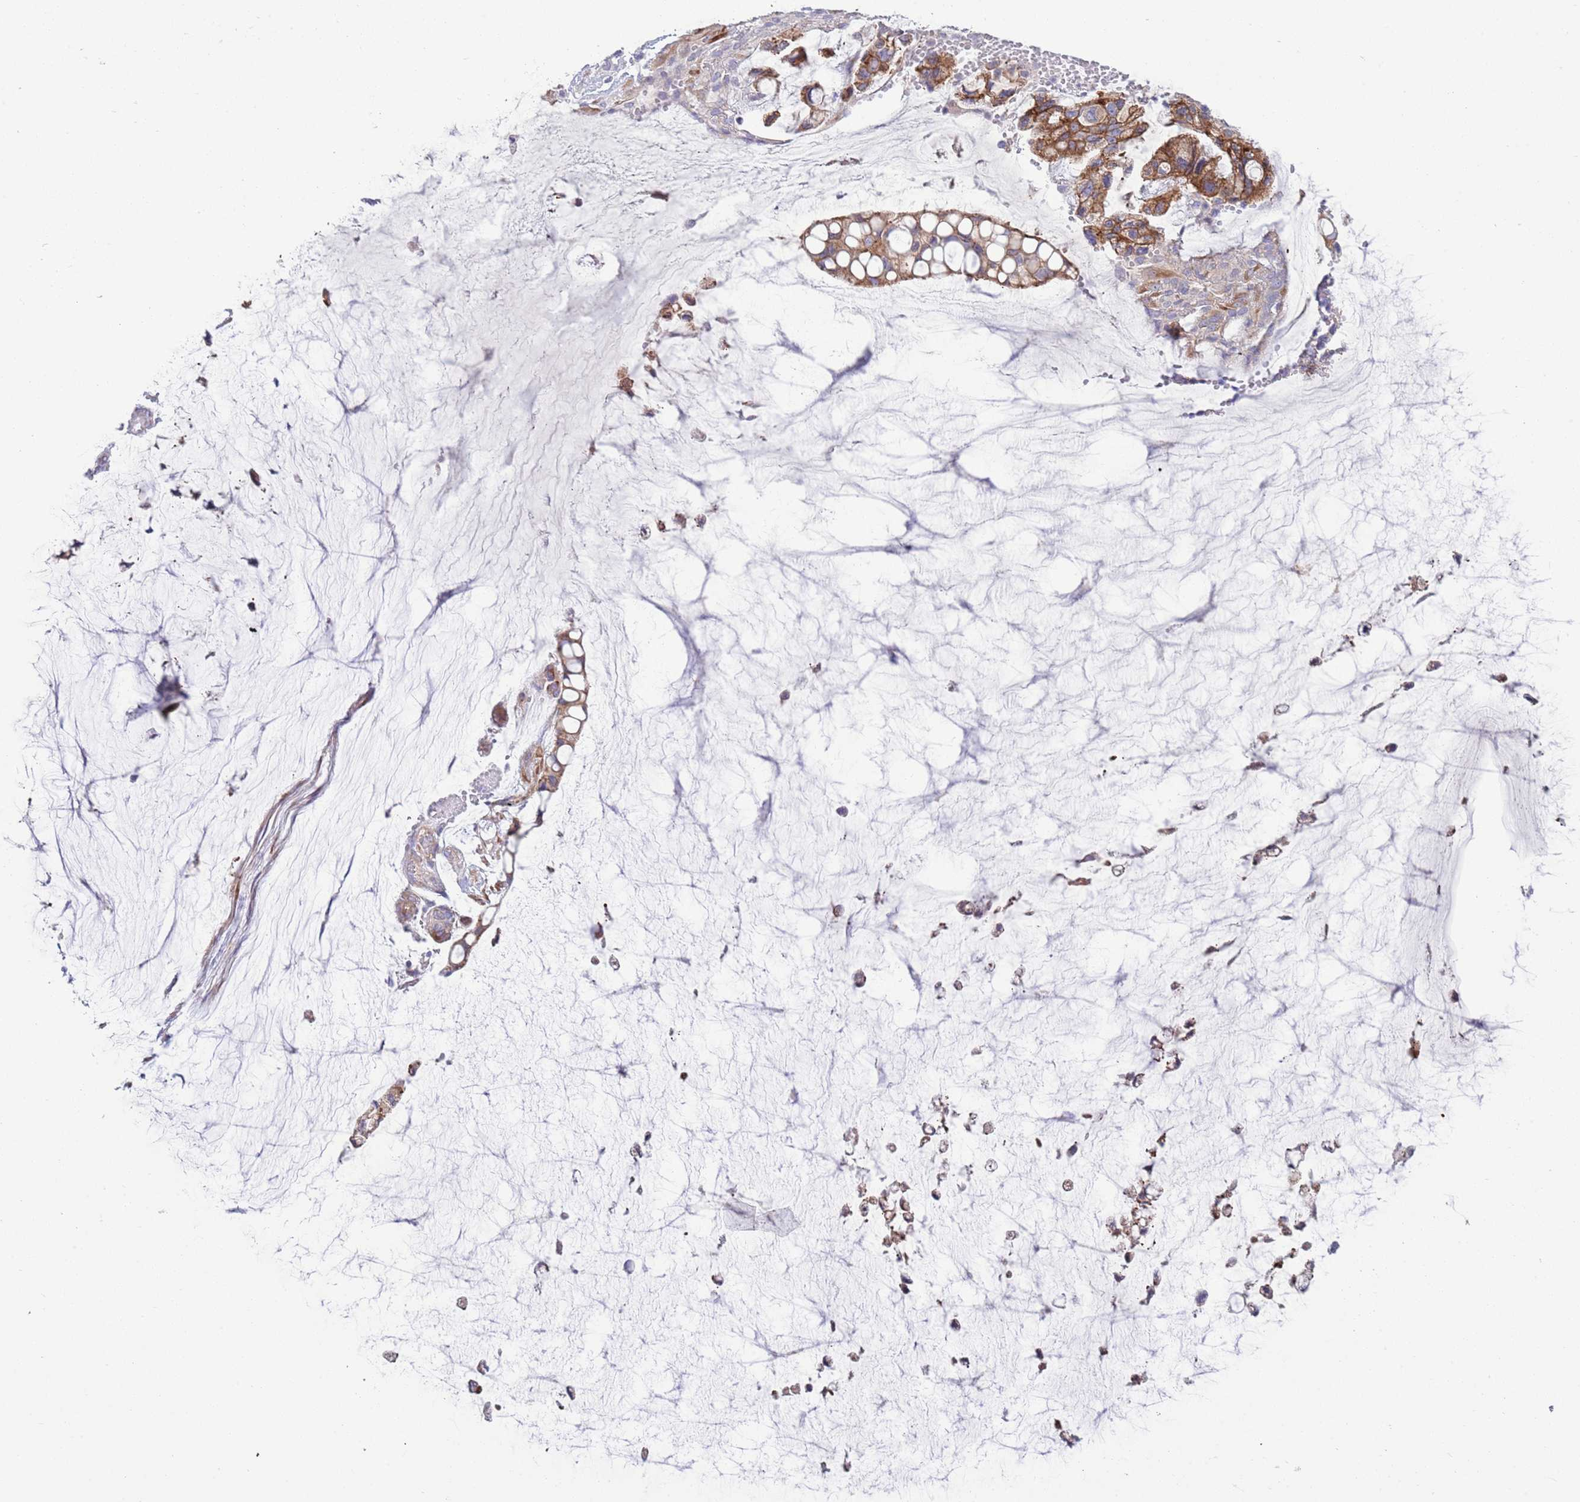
{"staining": {"intensity": "strong", "quantity": "25%-75%", "location": "cytoplasmic/membranous"}, "tissue": "ovarian cancer", "cell_type": "Tumor cells", "image_type": "cancer", "snomed": [{"axis": "morphology", "description": "Cystadenocarcinoma, mucinous, NOS"}, {"axis": "topography", "description": "Ovary"}], "caption": "Mucinous cystadenocarcinoma (ovarian) tissue demonstrates strong cytoplasmic/membranous expression in approximately 25%-75% of tumor cells, visualized by immunohistochemistry. Nuclei are stained in blue.", "gene": "TOMM5", "patient": {"sex": "female", "age": 39}}